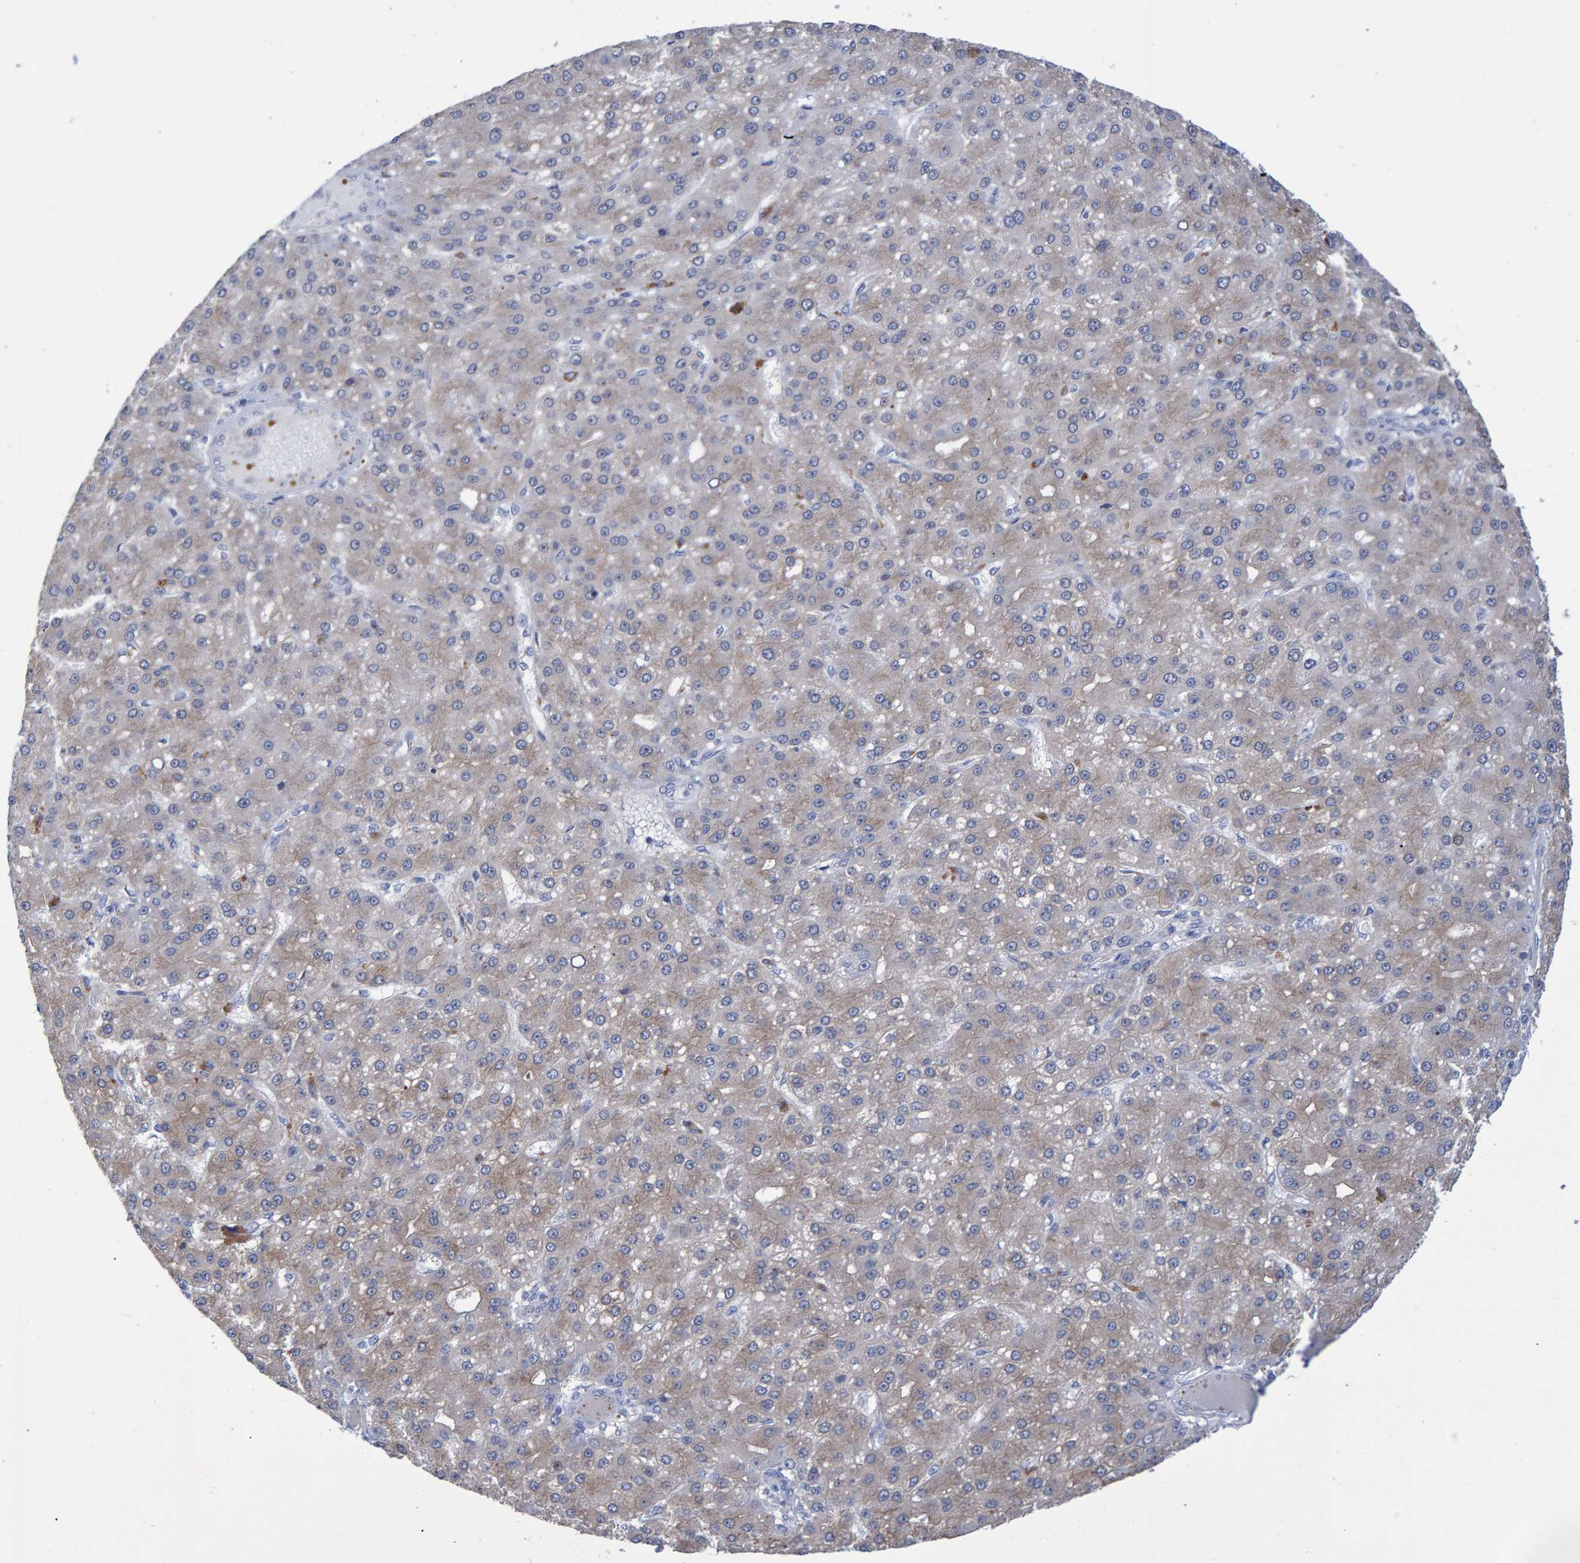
{"staining": {"intensity": "weak", "quantity": "<25%", "location": "cytoplasmic/membranous"}, "tissue": "liver cancer", "cell_type": "Tumor cells", "image_type": "cancer", "snomed": [{"axis": "morphology", "description": "Carcinoma, Hepatocellular, NOS"}, {"axis": "topography", "description": "Liver"}], "caption": "DAB (3,3'-diaminobenzidine) immunohistochemical staining of liver cancer (hepatocellular carcinoma) reveals no significant expression in tumor cells.", "gene": "PROCA1", "patient": {"sex": "male", "age": 67}}